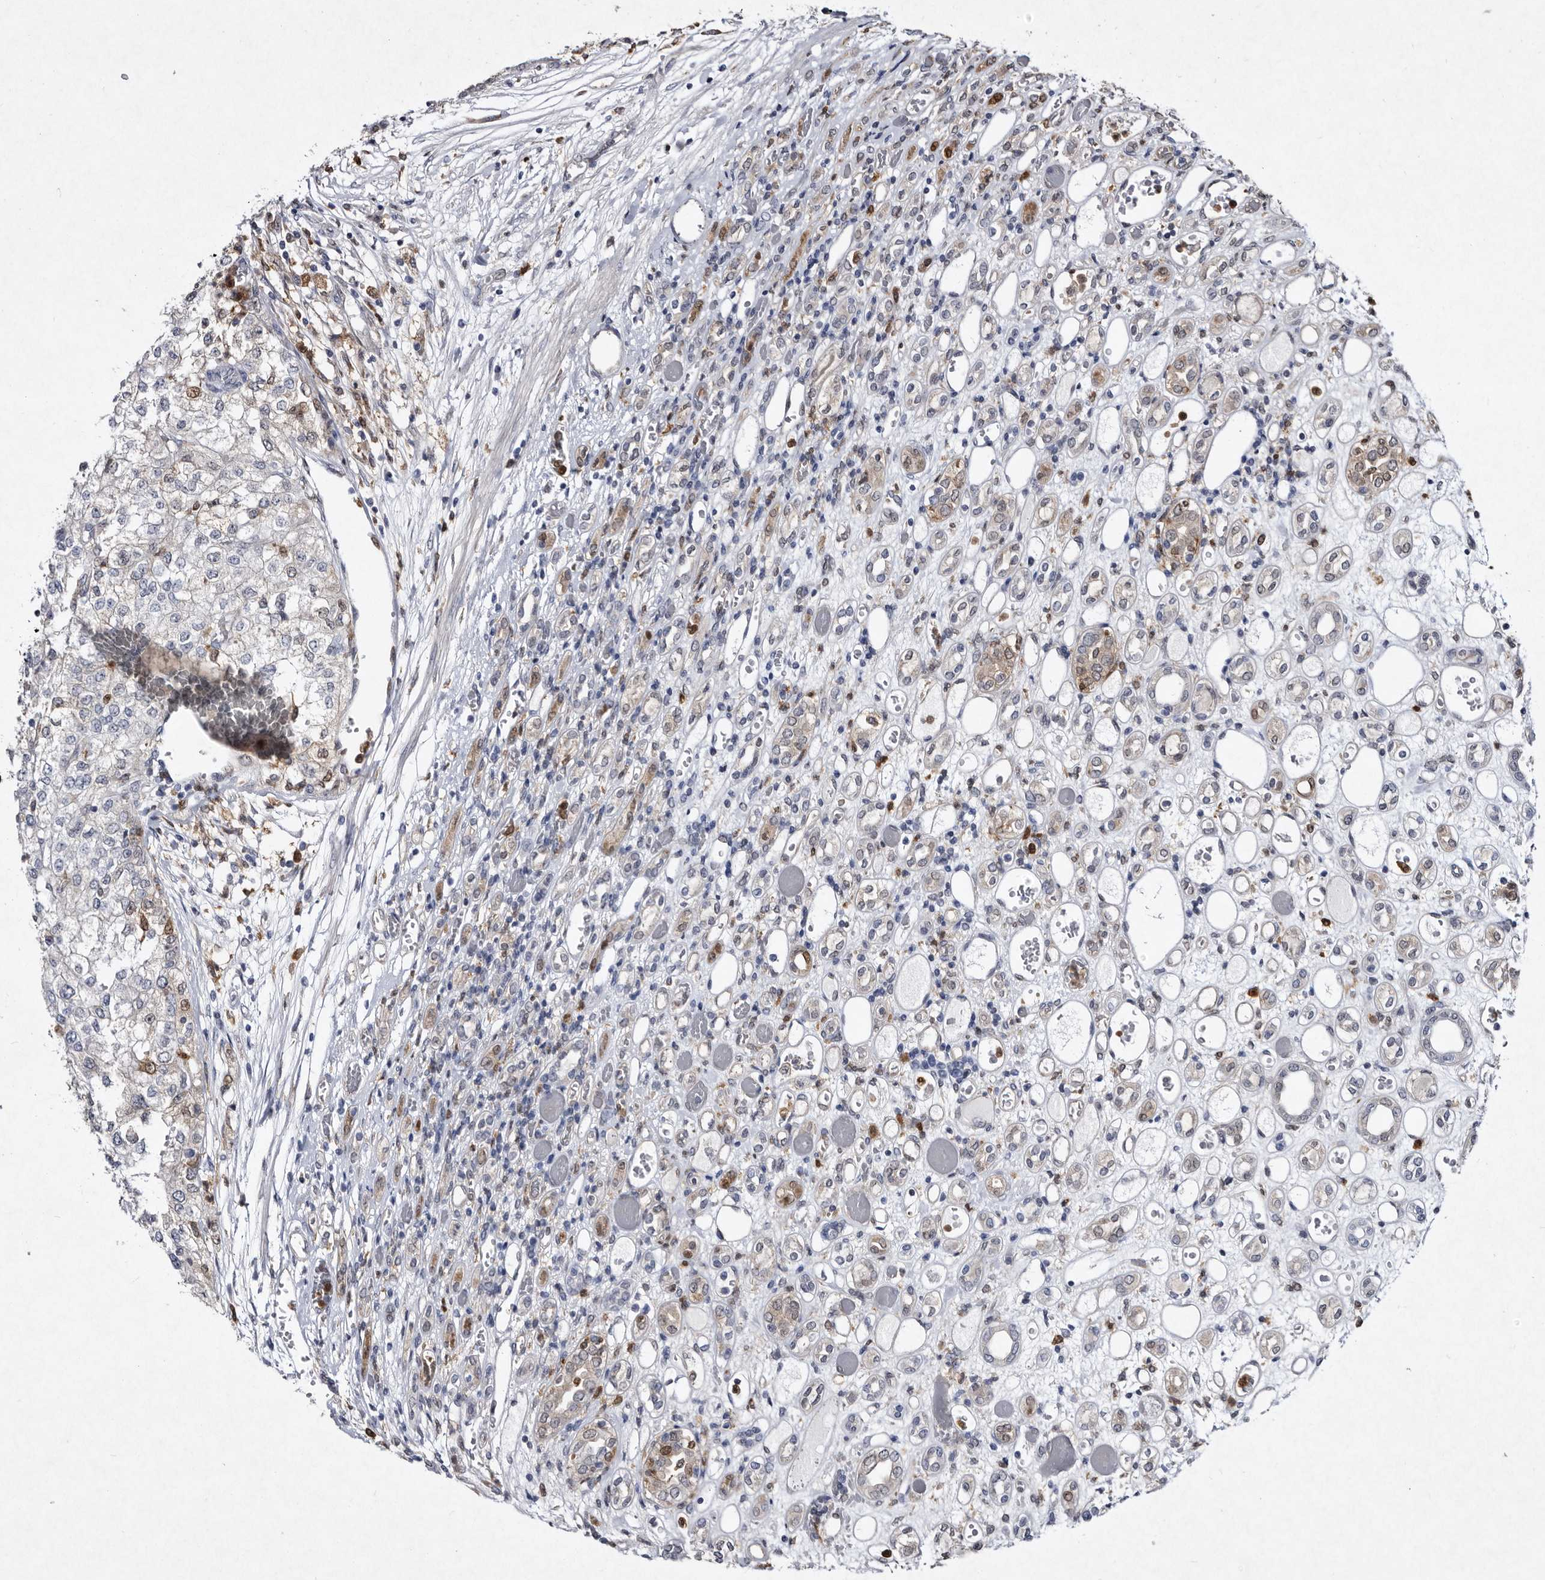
{"staining": {"intensity": "negative", "quantity": "none", "location": "none"}, "tissue": "renal cancer", "cell_type": "Tumor cells", "image_type": "cancer", "snomed": [{"axis": "morphology", "description": "Adenocarcinoma, NOS"}, {"axis": "topography", "description": "Kidney"}], "caption": "Immunohistochemistry (IHC) micrograph of human renal cancer stained for a protein (brown), which reveals no staining in tumor cells. (DAB (3,3'-diaminobenzidine) immunohistochemistry (IHC), high magnification).", "gene": "SERPINB8", "patient": {"sex": "female", "age": 54}}